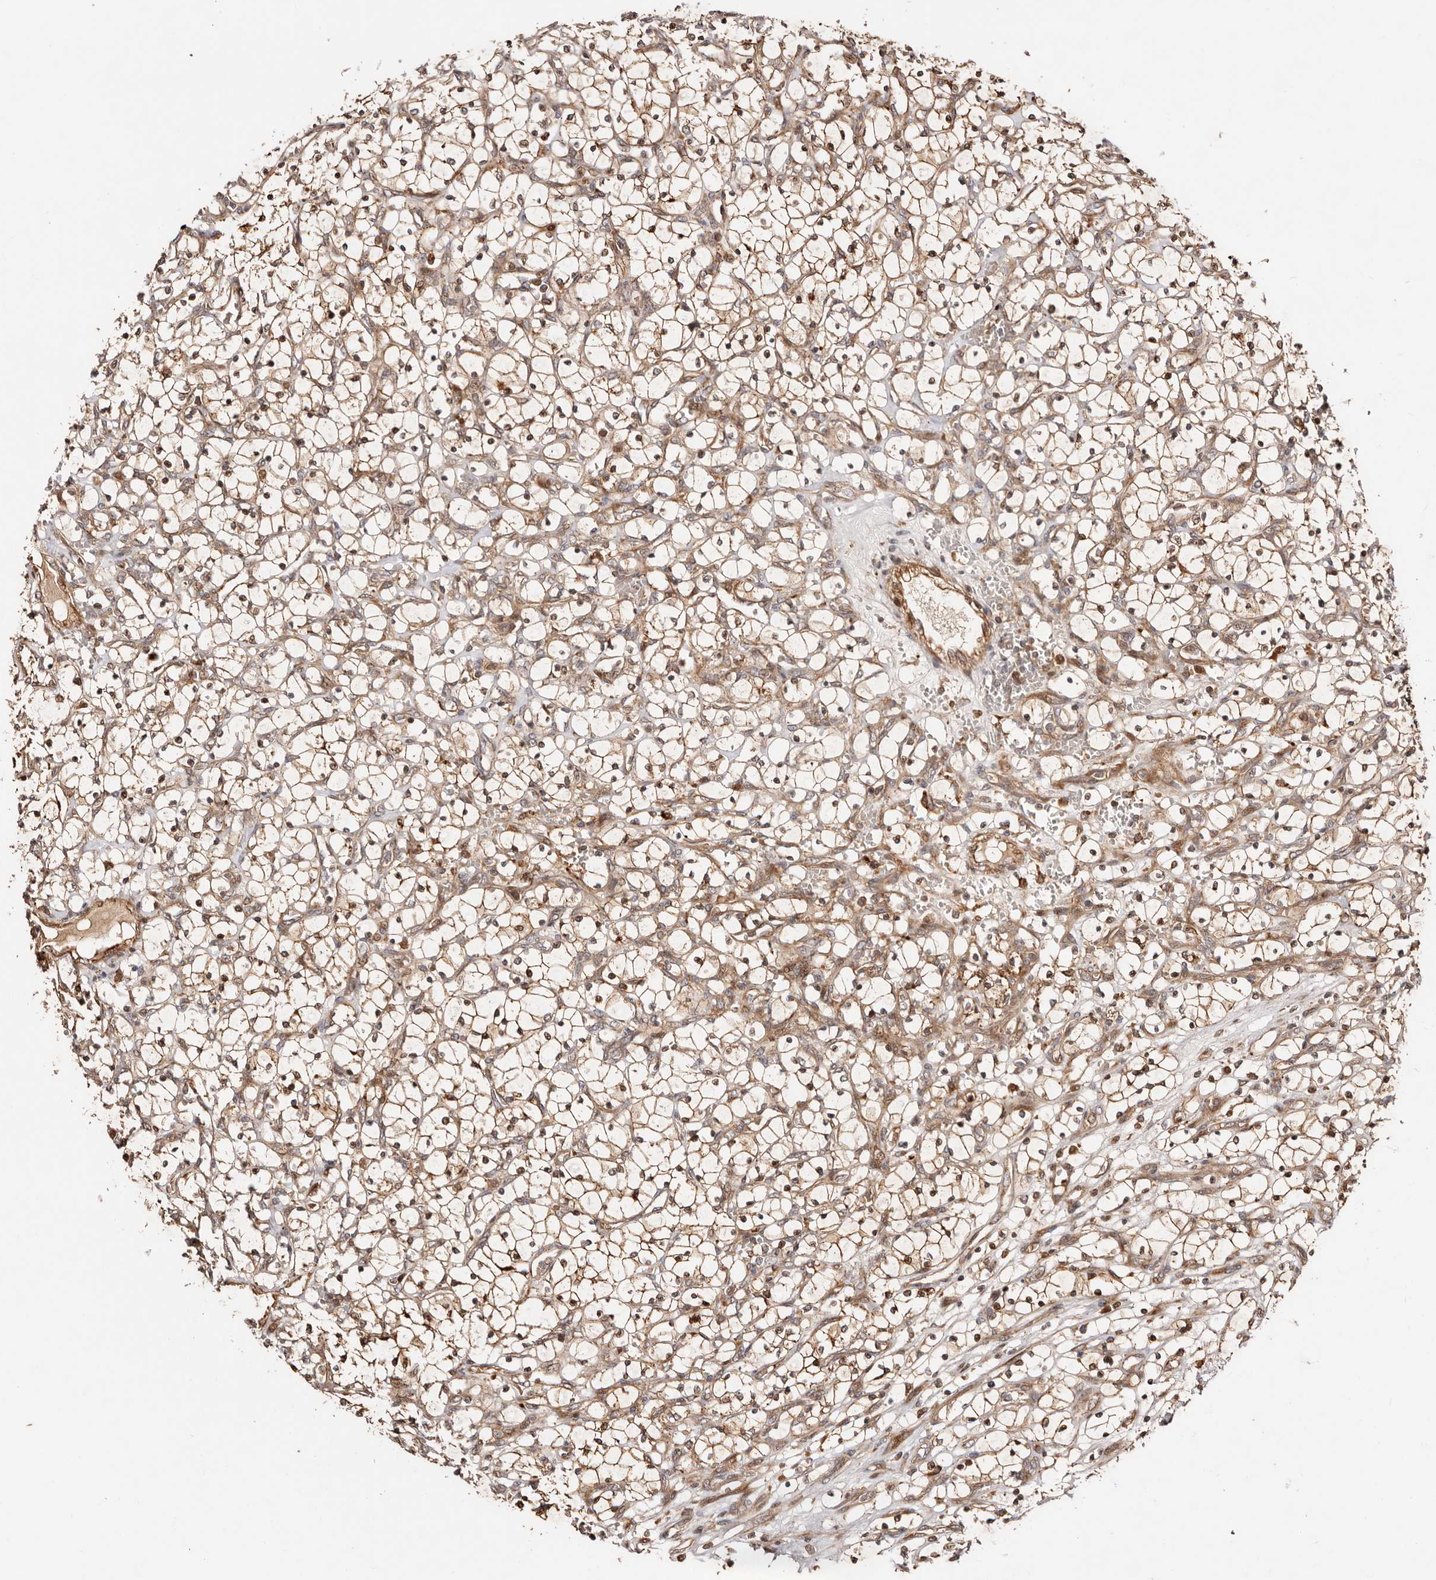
{"staining": {"intensity": "moderate", "quantity": ">75%", "location": "cytoplasmic/membranous,nuclear"}, "tissue": "renal cancer", "cell_type": "Tumor cells", "image_type": "cancer", "snomed": [{"axis": "morphology", "description": "Adenocarcinoma, NOS"}, {"axis": "topography", "description": "Kidney"}], "caption": "This is an image of immunohistochemistry staining of adenocarcinoma (renal), which shows moderate expression in the cytoplasmic/membranous and nuclear of tumor cells.", "gene": "PTPN22", "patient": {"sex": "female", "age": 69}}